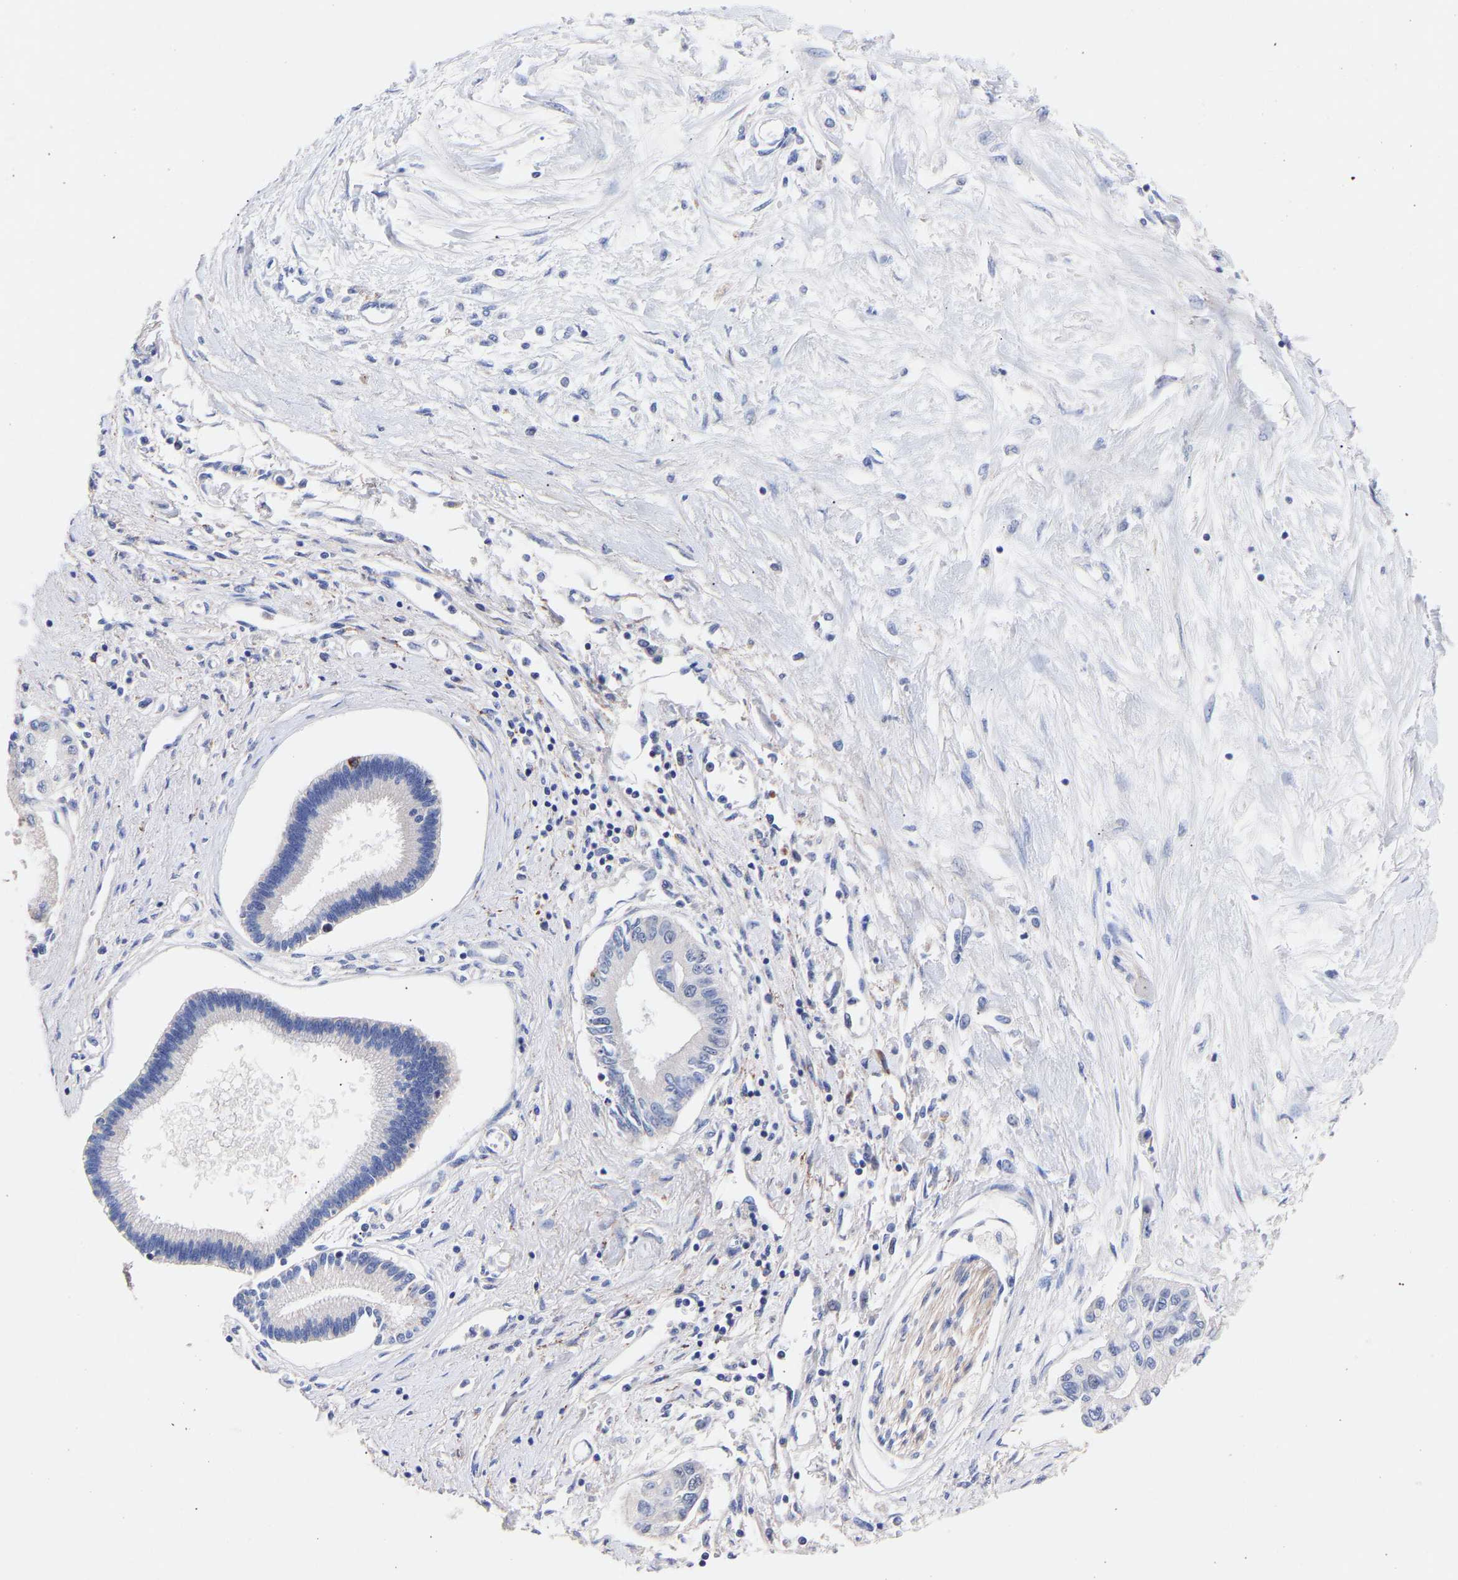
{"staining": {"intensity": "strong", "quantity": "<25%", "location": "cytoplasmic/membranous"}, "tissue": "pancreatic cancer", "cell_type": "Tumor cells", "image_type": "cancer", "snomed": [{"axis": "morphology", "description": "Adenocarcinoma, NOS"}, {"axis": "topography", "description": "Pancreas"}], "caption": "A micrograph showing strong cytoplasmic/membranous expression in approximately <25% of tumor cells in pancreatic cancer, as visualized by brown immunohistochemical staining.", "gene": "SEM1", "patient": {"sex": "female", "age": 77}}